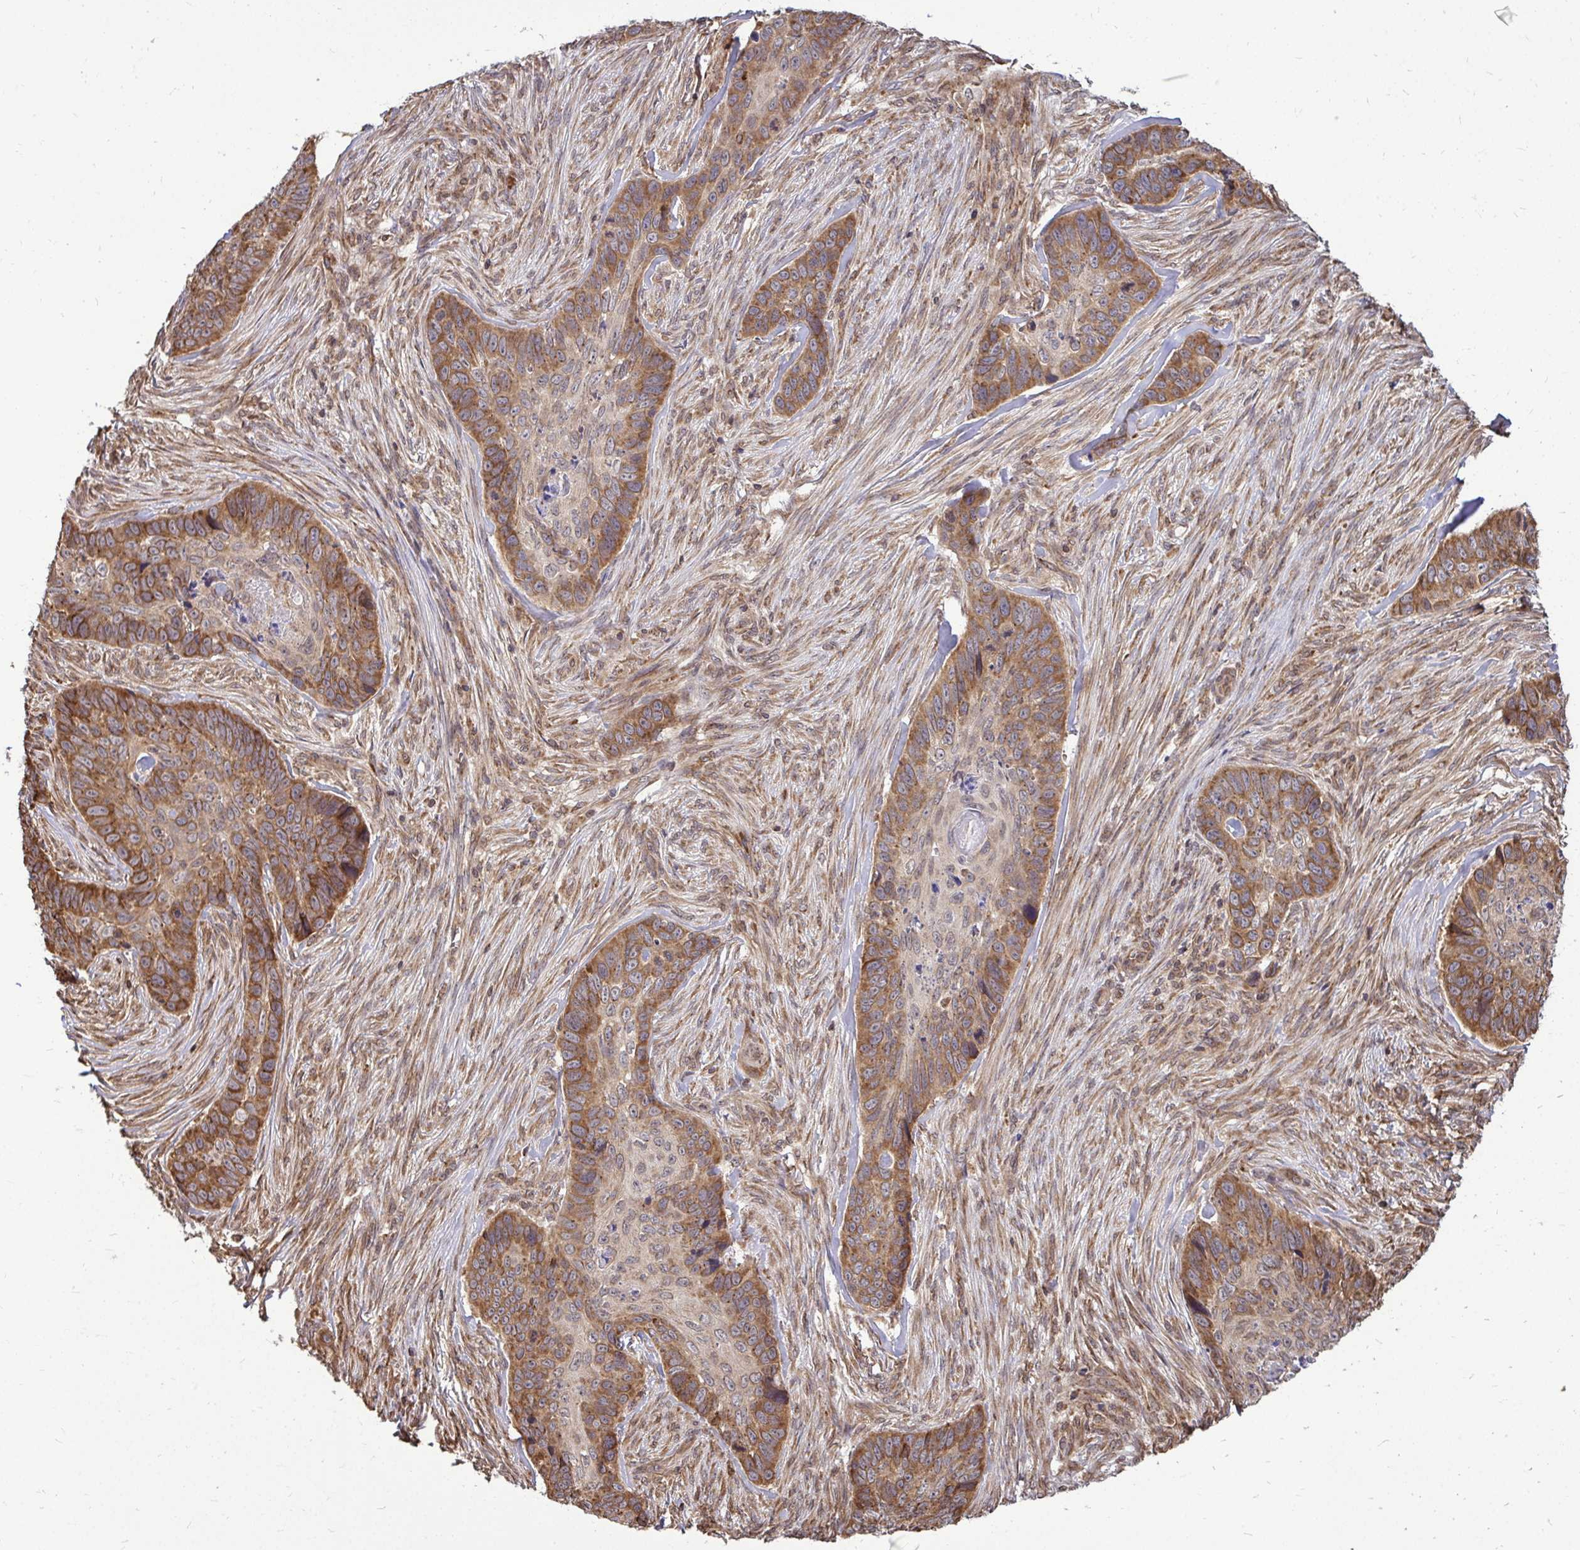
{"staining": {"intensity": "moderate", "quantity": ">75%", "location": "cytoplasmic/membranous"}, "tissue": "skin cancer", "cell_type": "Tumor cells", "image_type": "cancer", "snomed": [{"axis": "morphology", "description": "Basal cell carcinoma"}, {"axis": "topography", "description": "Skin"}], "caption": "There is medium levels of moderate cytoplasmic/membranous expression in tumor cells of basal cell carcinoma (skin), as demonstrated by immunohistochemical staining (brown color).", "gene": "FMR1", "patient": {"sex": "female", "age": 82}}